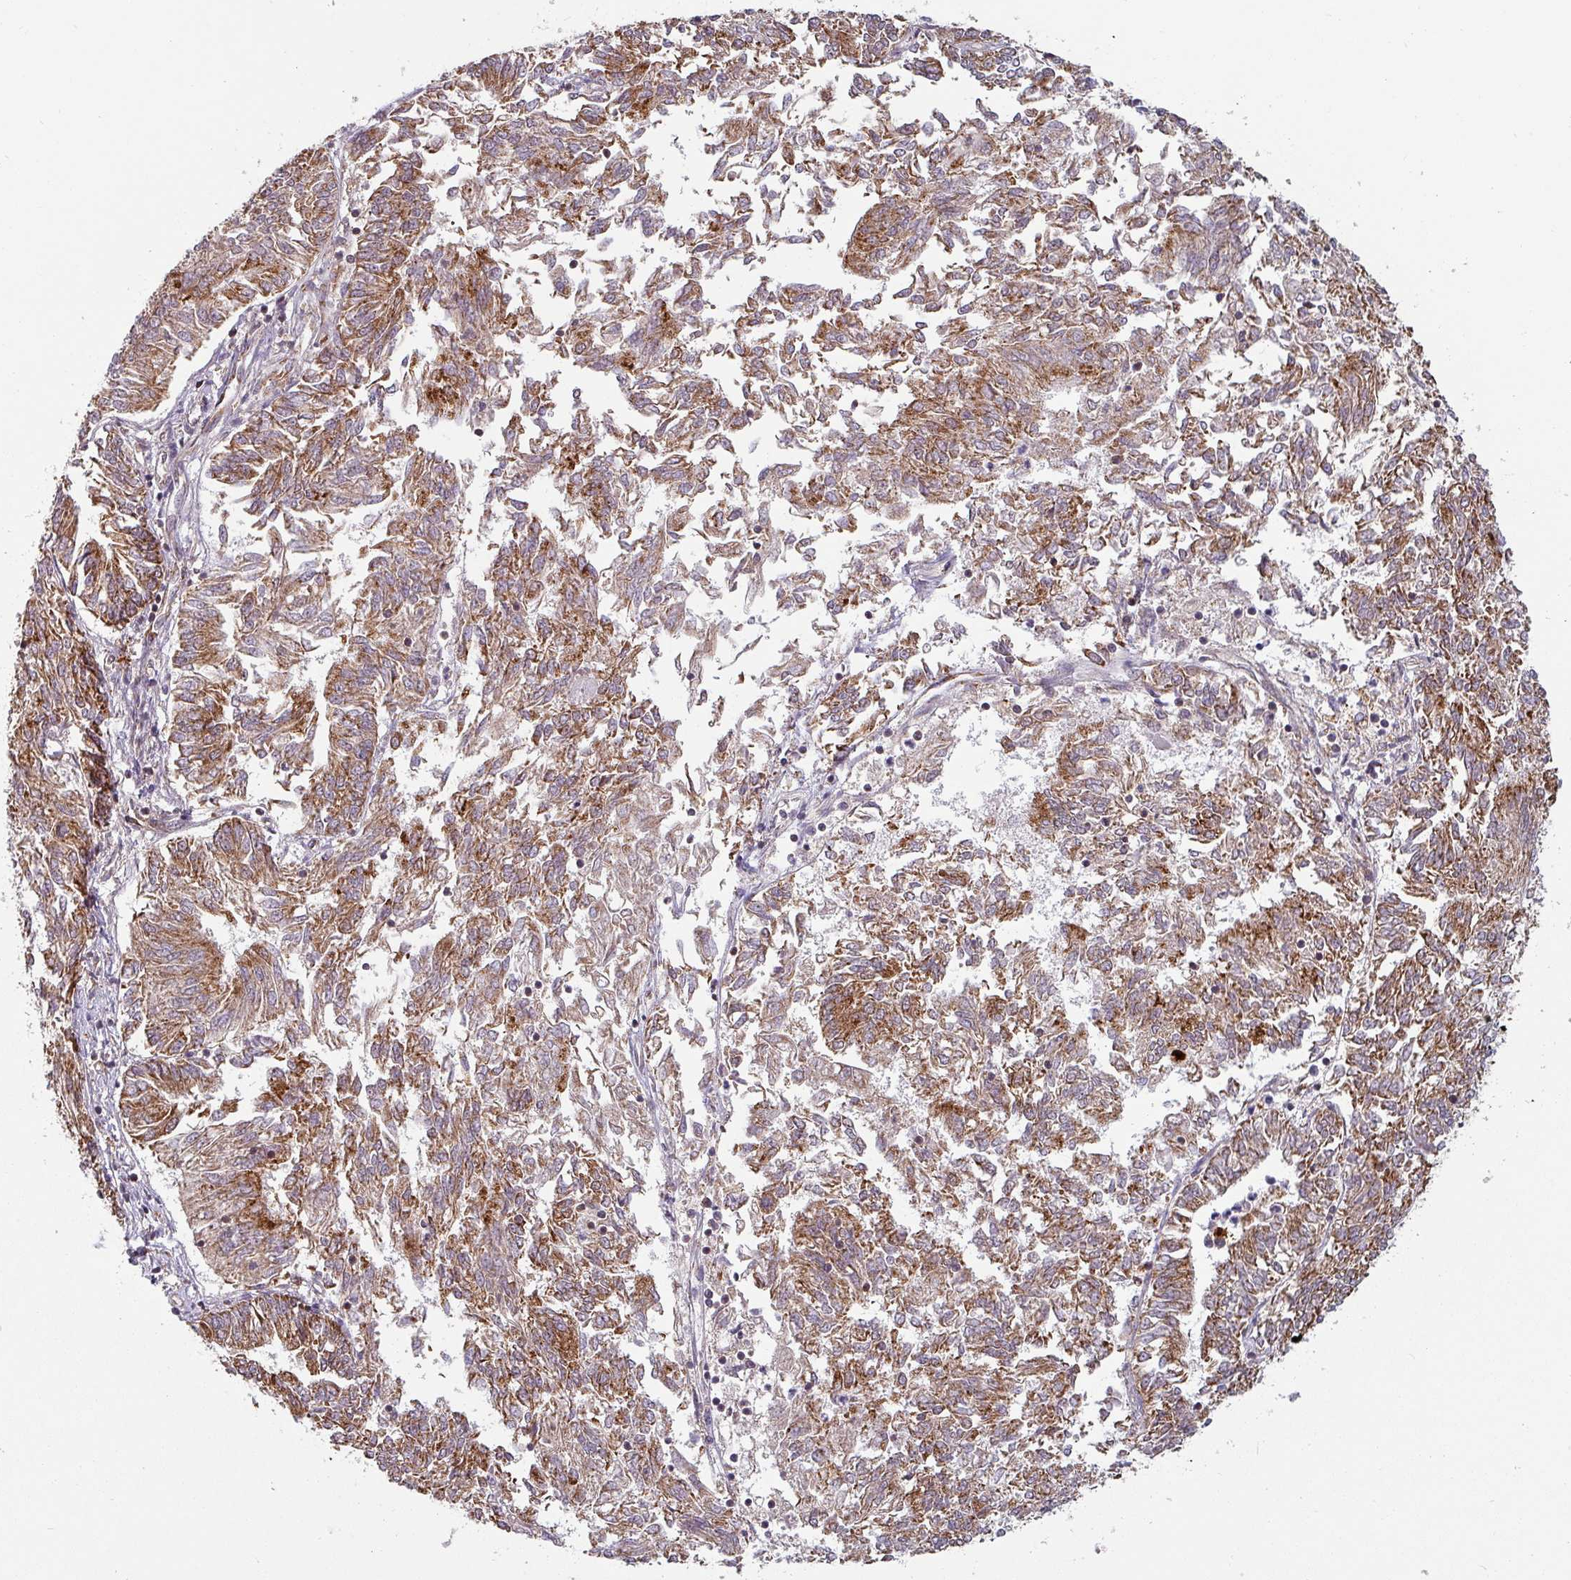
{"staining": {"intensity": "moderate", "quantity": ">75%", "location": "cytoplasmic/membranous"}, "tissue": "endometrial cancer", "cell_type": "Tumor cells", "image_type": "cancer", "snomed": [{"axis": "morphology", "description": "Adenocarcinoma, NOS"}, {"axis": "topography", "description": "Endometrium"}], "caption": "A photomicrograph of human adenocarcinoma (endometrial) stained for a protein shows moderate cytoplasmic/membranous brown staining in tumor cells. Nuclei are stained in blue.", "gene": "MRPS16", "patient": {"sex": "female", "age": 58}}